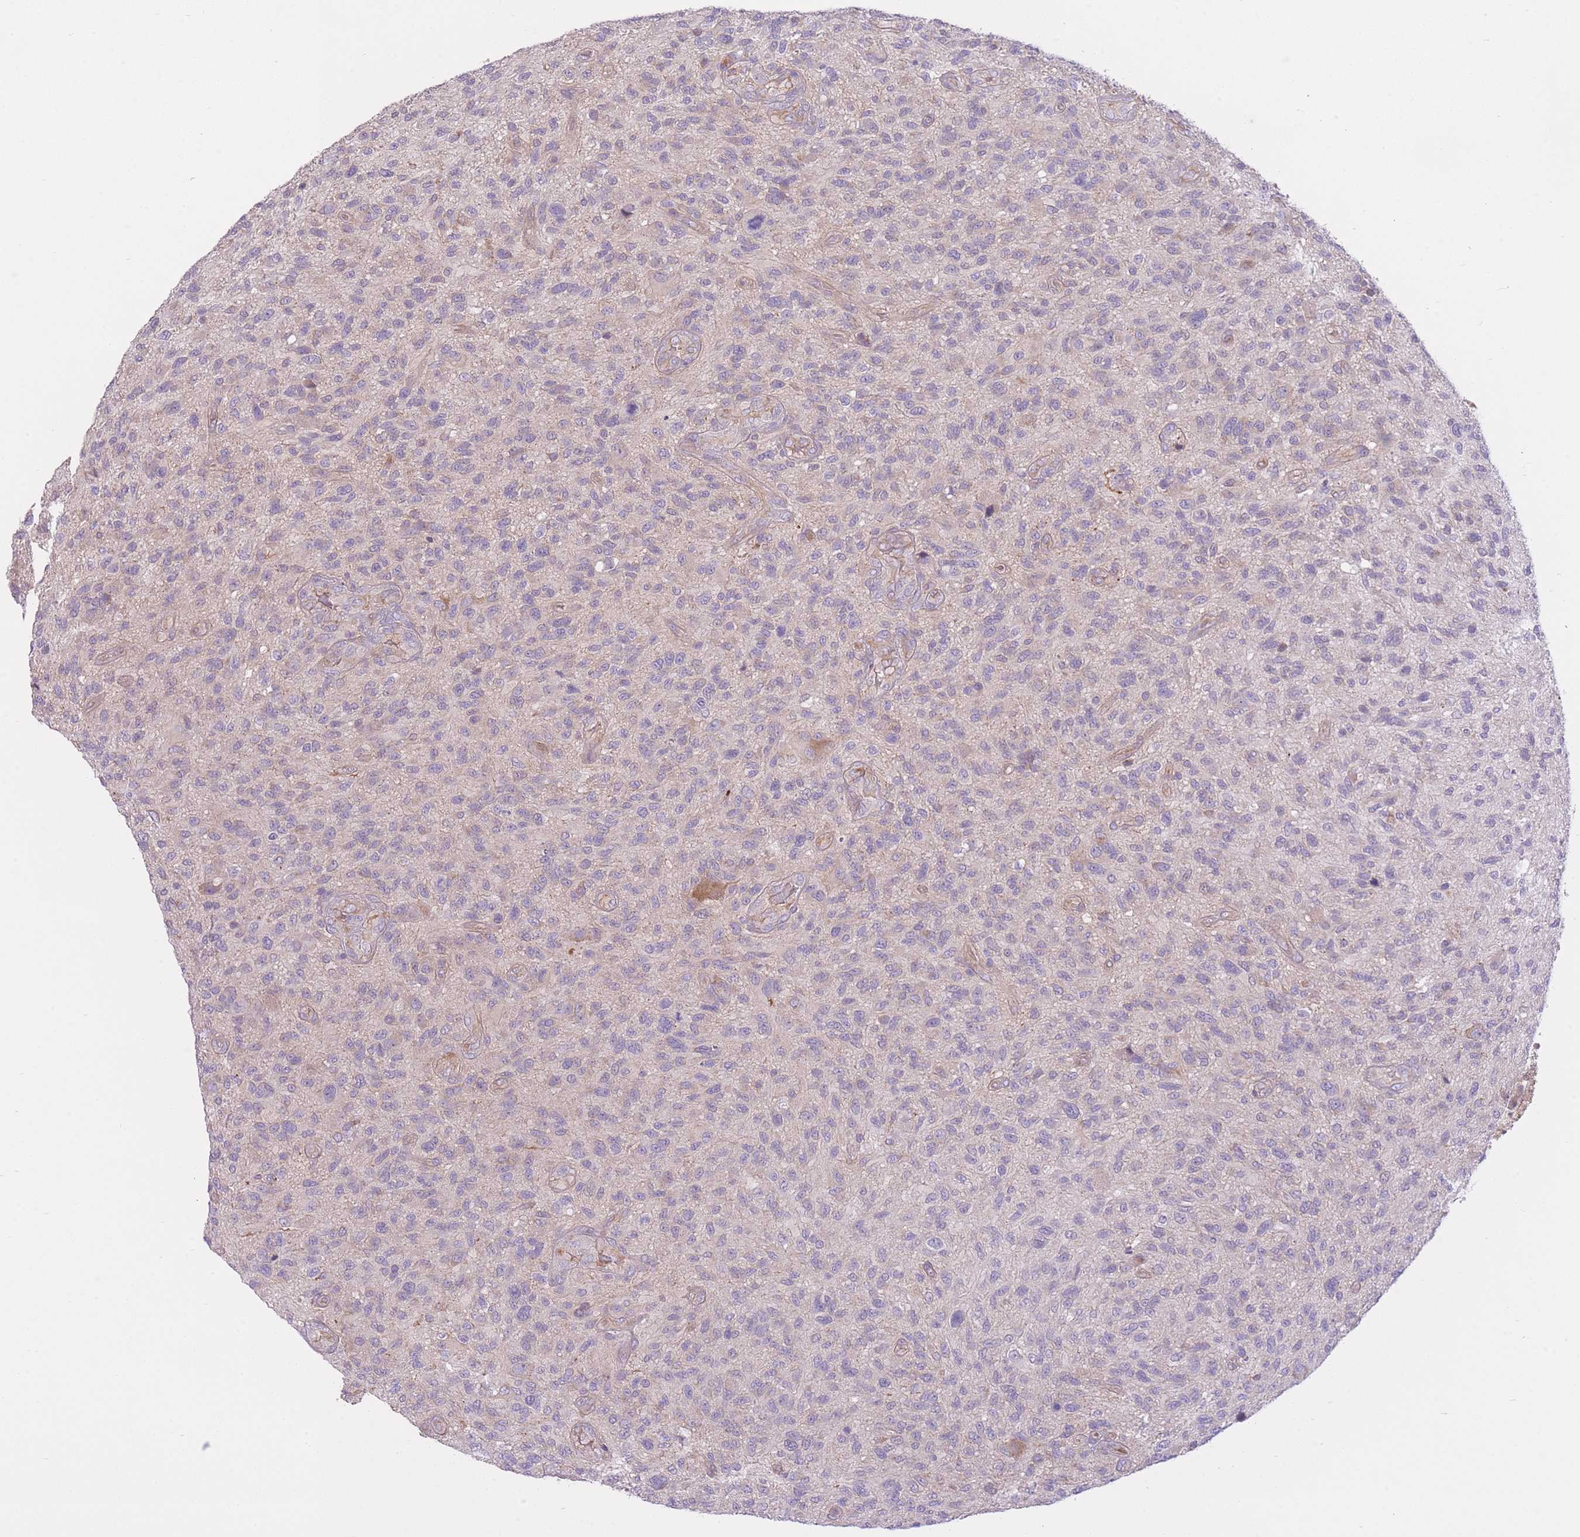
{"staining": {"intensity": "negative", "quantity": "none", "location": "none"}, "tissue": "glioma", "cell_type": "Tumor cells", "image_type": "cancer", "snomed": [{"axis": "morphology", "description": "Glioma, malignant, High grade"}, {"axis": "topography", "description": "Brain"}], "caption": "DAB immunohistochemical staining of human malignant high-grade glioma shows no significant expression in tumor cells.", "gene": "REV1", "patient": {"sex": "male", "age": 47}}